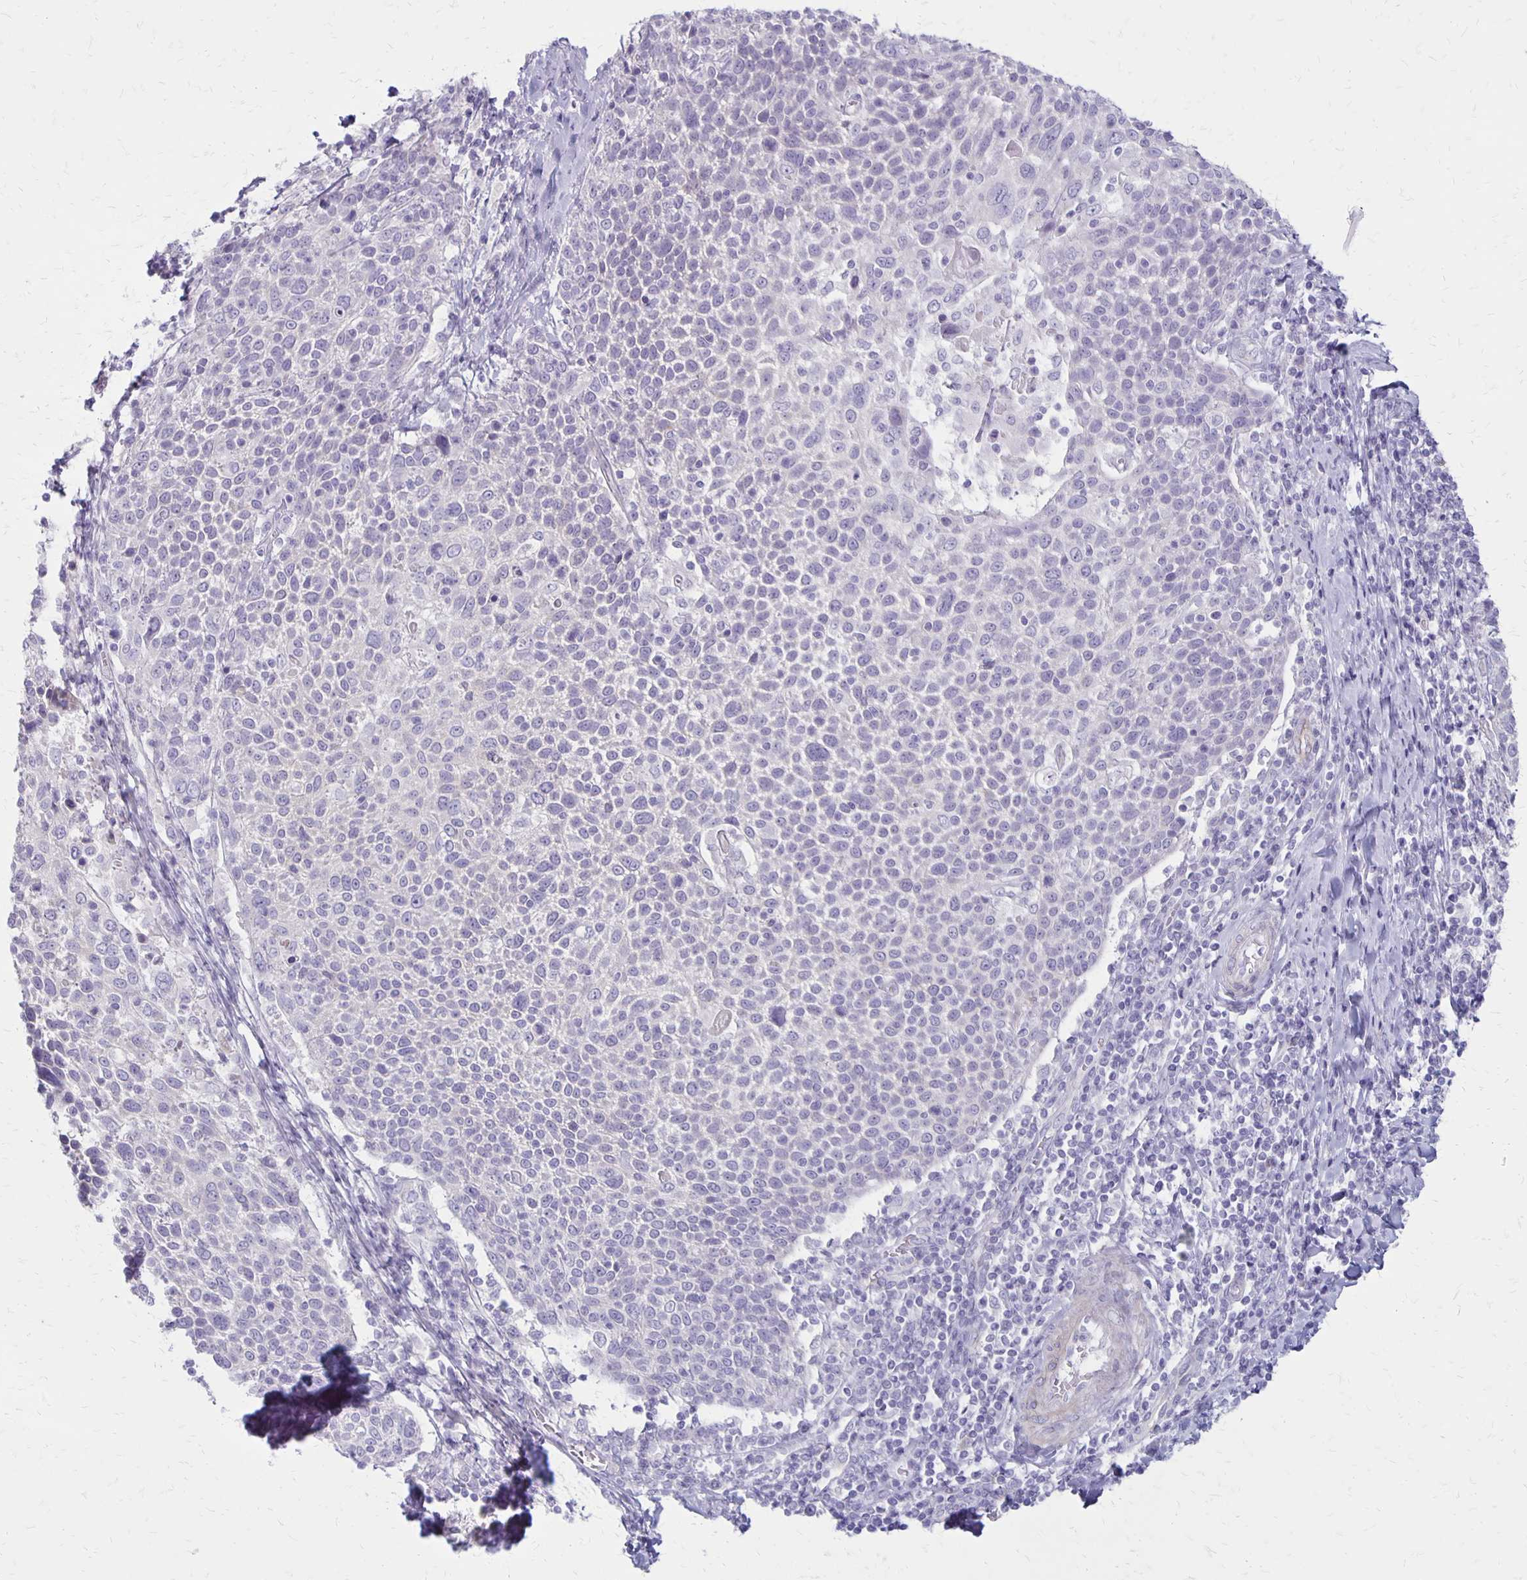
{"staining": {"intensity": "negative", "quantity": "none", "location": "none"}, "tissue": "cervical cancer", "cell_type": "Tumor cells", "image_type": "cancer", "snomed": [{"axis": "morphology", "description": "Squamous cell carcinoma, NOS"}, {"axis": "topography", "description": "Cervix"}], "caption": "IHC of cervical cancer (squamous cell carcinoma) shows no staining in tumor cells.", "gene": "HOMER1", "patient": {"sex": "female", "age": 61}}